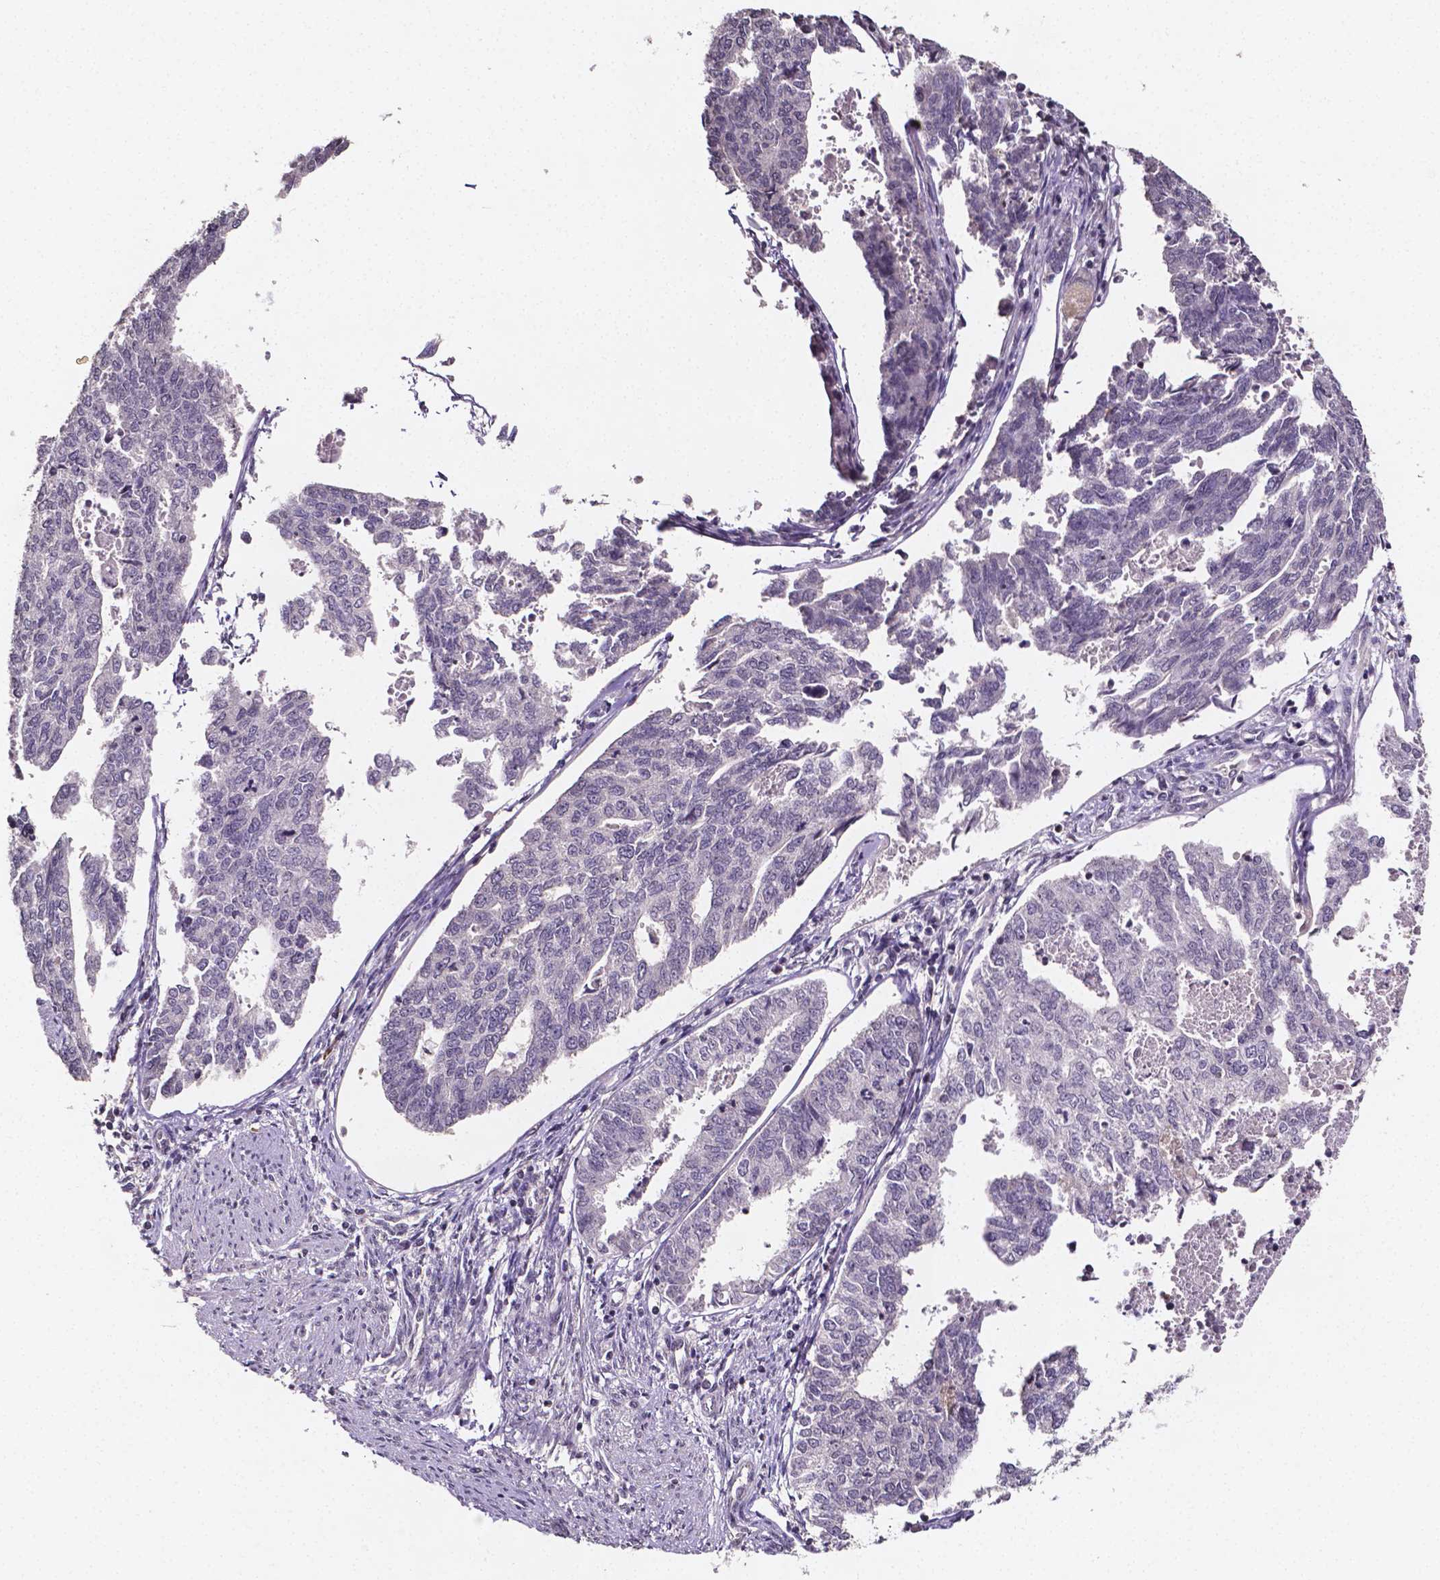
{"staining": {"intensity": "negative", "quantity": "none", "location": "none"}, "tissue": "endometrial cancer", "cell_type": "Tumor cells", "image_type": "cancer", "snomed": [{"axis": "morphology", "description": "Adenocarcinoma, NOS"}, {"axis": "topography", "description": "Endometrium"}], "caption": "Adenocarcinoma (endometrial) was stained to show a protein in brown. There is no significant staining in tumor cells. (Immunohistochemistry (ihc), brightfield microscopy, high magnification).", "gene": "NRGN", "patient": {"sex": "female", "age": 73}}